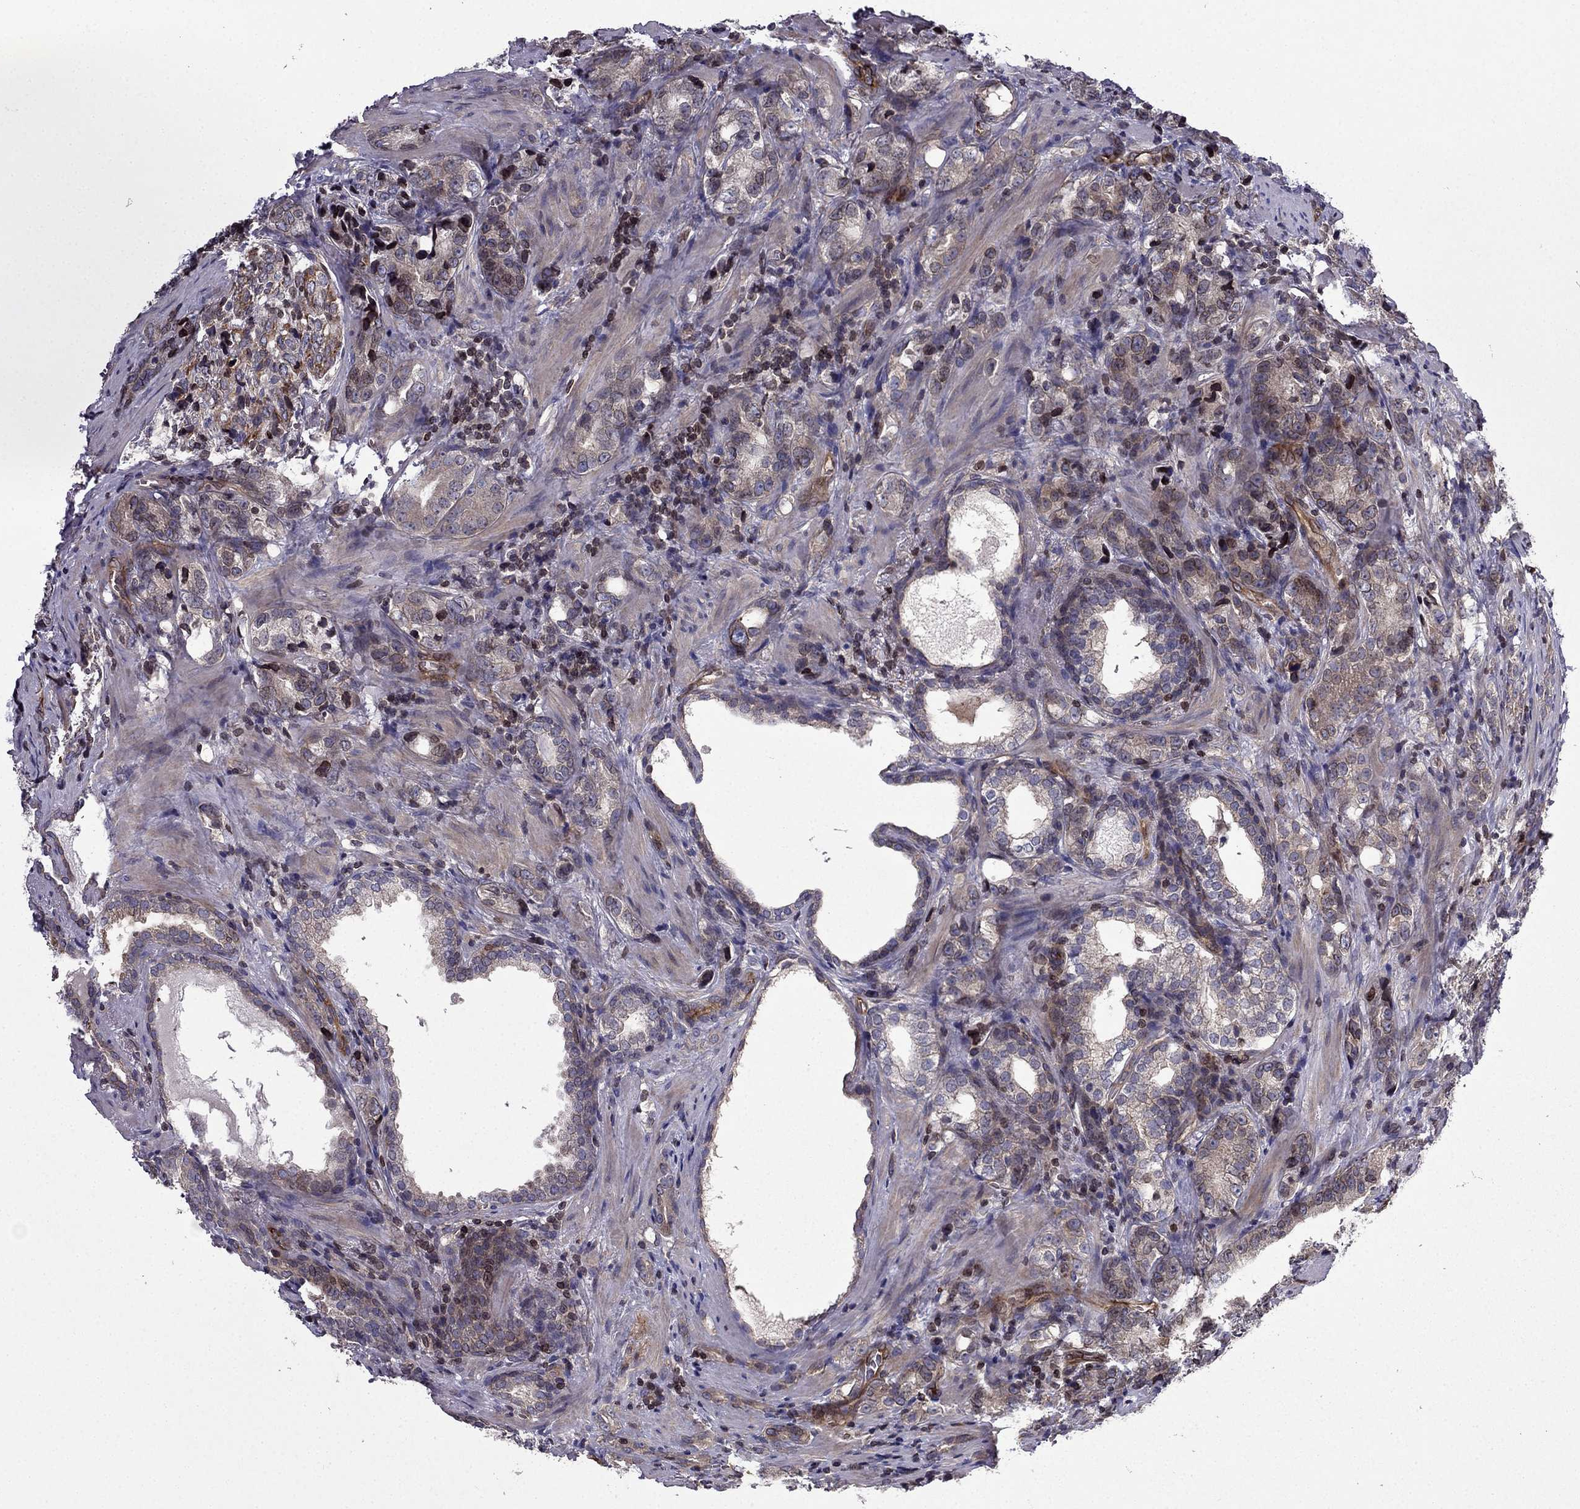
{"staining": {"intensity": "negative", "quantity": "none", "location": "none"}, "tissue": "prostate cancer", "cell_type": "Tumor cells", "image_type": "cancer", "snomed": [{"axis": "morphology", "description": "Adenocarcinoma, NOS"}, {"axis": "topography", "description": "Prostate and seminal vesicle, NOS"}], "caption": "This is an immunohistochemistry (IHC) micrograph of prostate adenocarcinoma. There is no expression in tumor cells.", "gene": "CDC42BPA", "patient": {"sex": "male", "age": 63}}